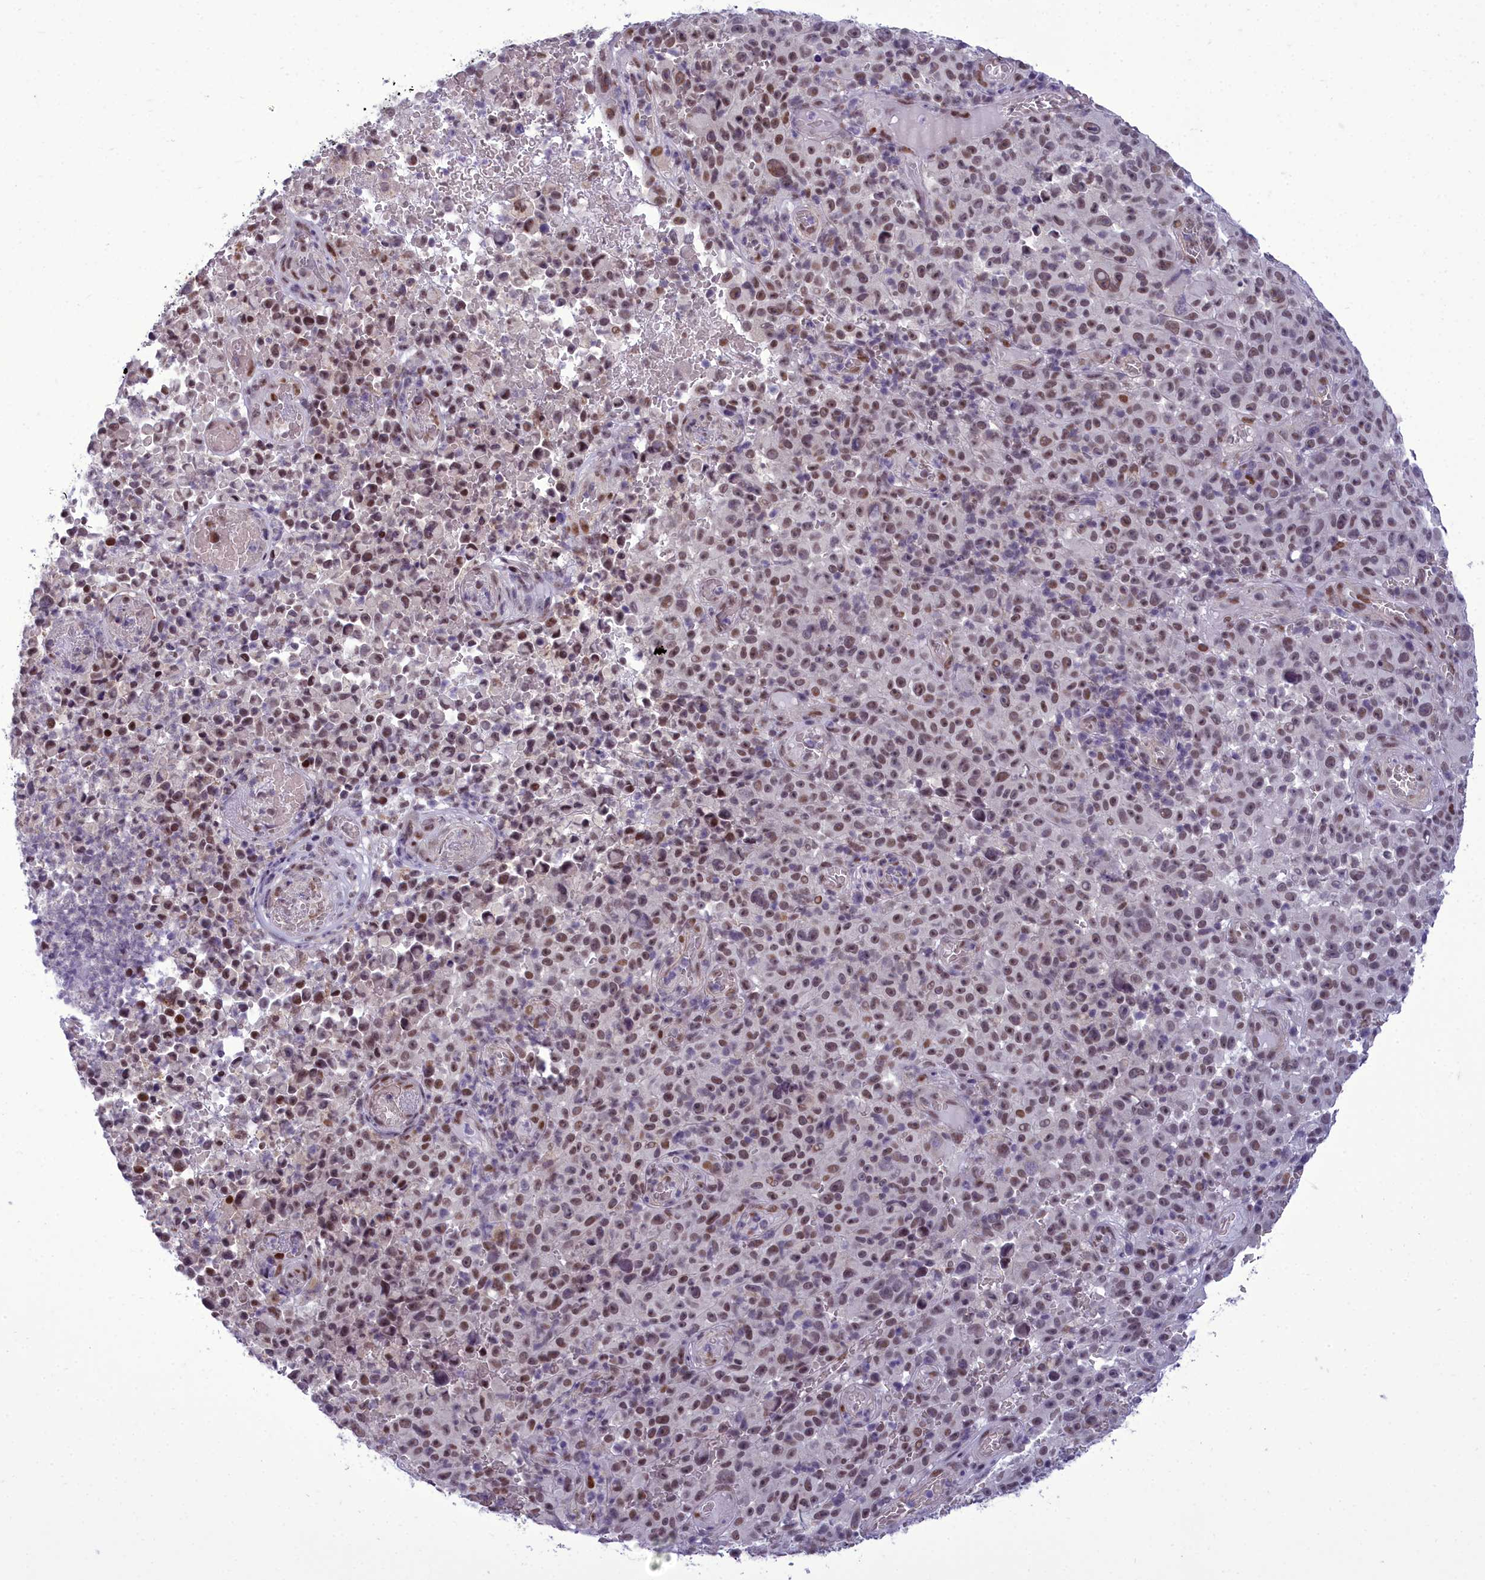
{"staining": {"intensity": "moderate", "quantity": ">75%", "location": "nuclear"}, "tissue": "melanoma", "cell_type": "Tumor cells", "image_type": "cancer", "snomed": [{"axis": "morphology", "description": "Malignant melanoma, NOS"}, {"axis": "topography", "description": "Skin"}], "caption": "Immunohistochemistry of human malignant melanoma reveals medium levels of moderate nuclear expression in approximately >75% of tumor cells. The staining is performed using DAB brown chromogen to label protein expression. The nuclei are counter-stained blue using hematoxylin.", "gene": "CEACAM19", "patient": {"sex": "female", "age": 82}}